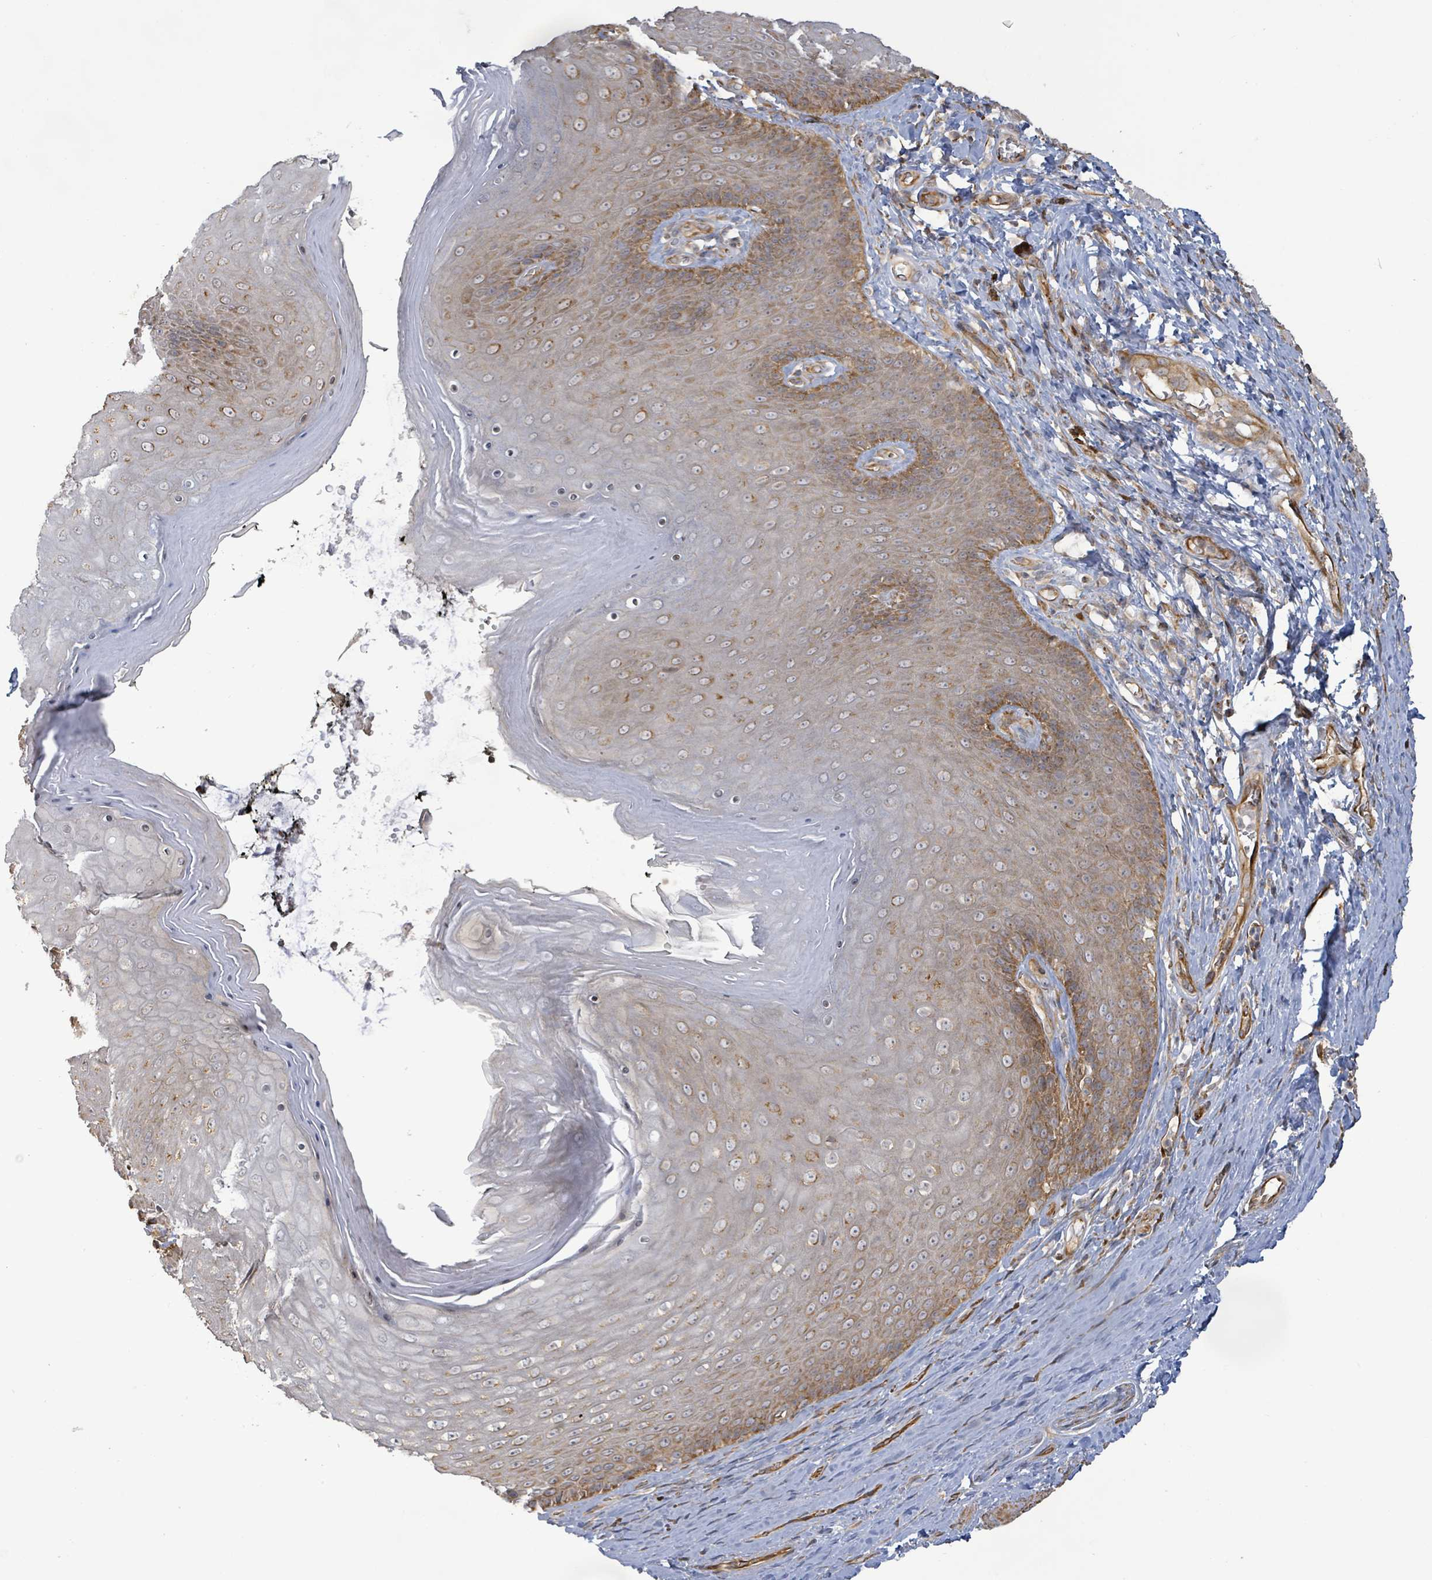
{"staining": {"intensity": "moderate", "quantity": ">75%", "location": "cytoplasmic/membranous"}, "tissue": "skin", "cell_type": "Epidermal cells", "image_type": "normal", "snomed": [{"axis": "morphology", "description": "Normal tissue, NOS"}, {"axis": "topography", "description": "Anal"}, {"axis": "topography", "description": "Peripheral nerve tissue"}], "caption": "Protein analysis of normal skin exhibits moderate cytoplasmic/membranous staining in about >75% of epidermal cells. (IHC, brightfield microscopy, high magnification).", "gene": "KBTBD11", "patient": {"sex": "male", "age": 53}}